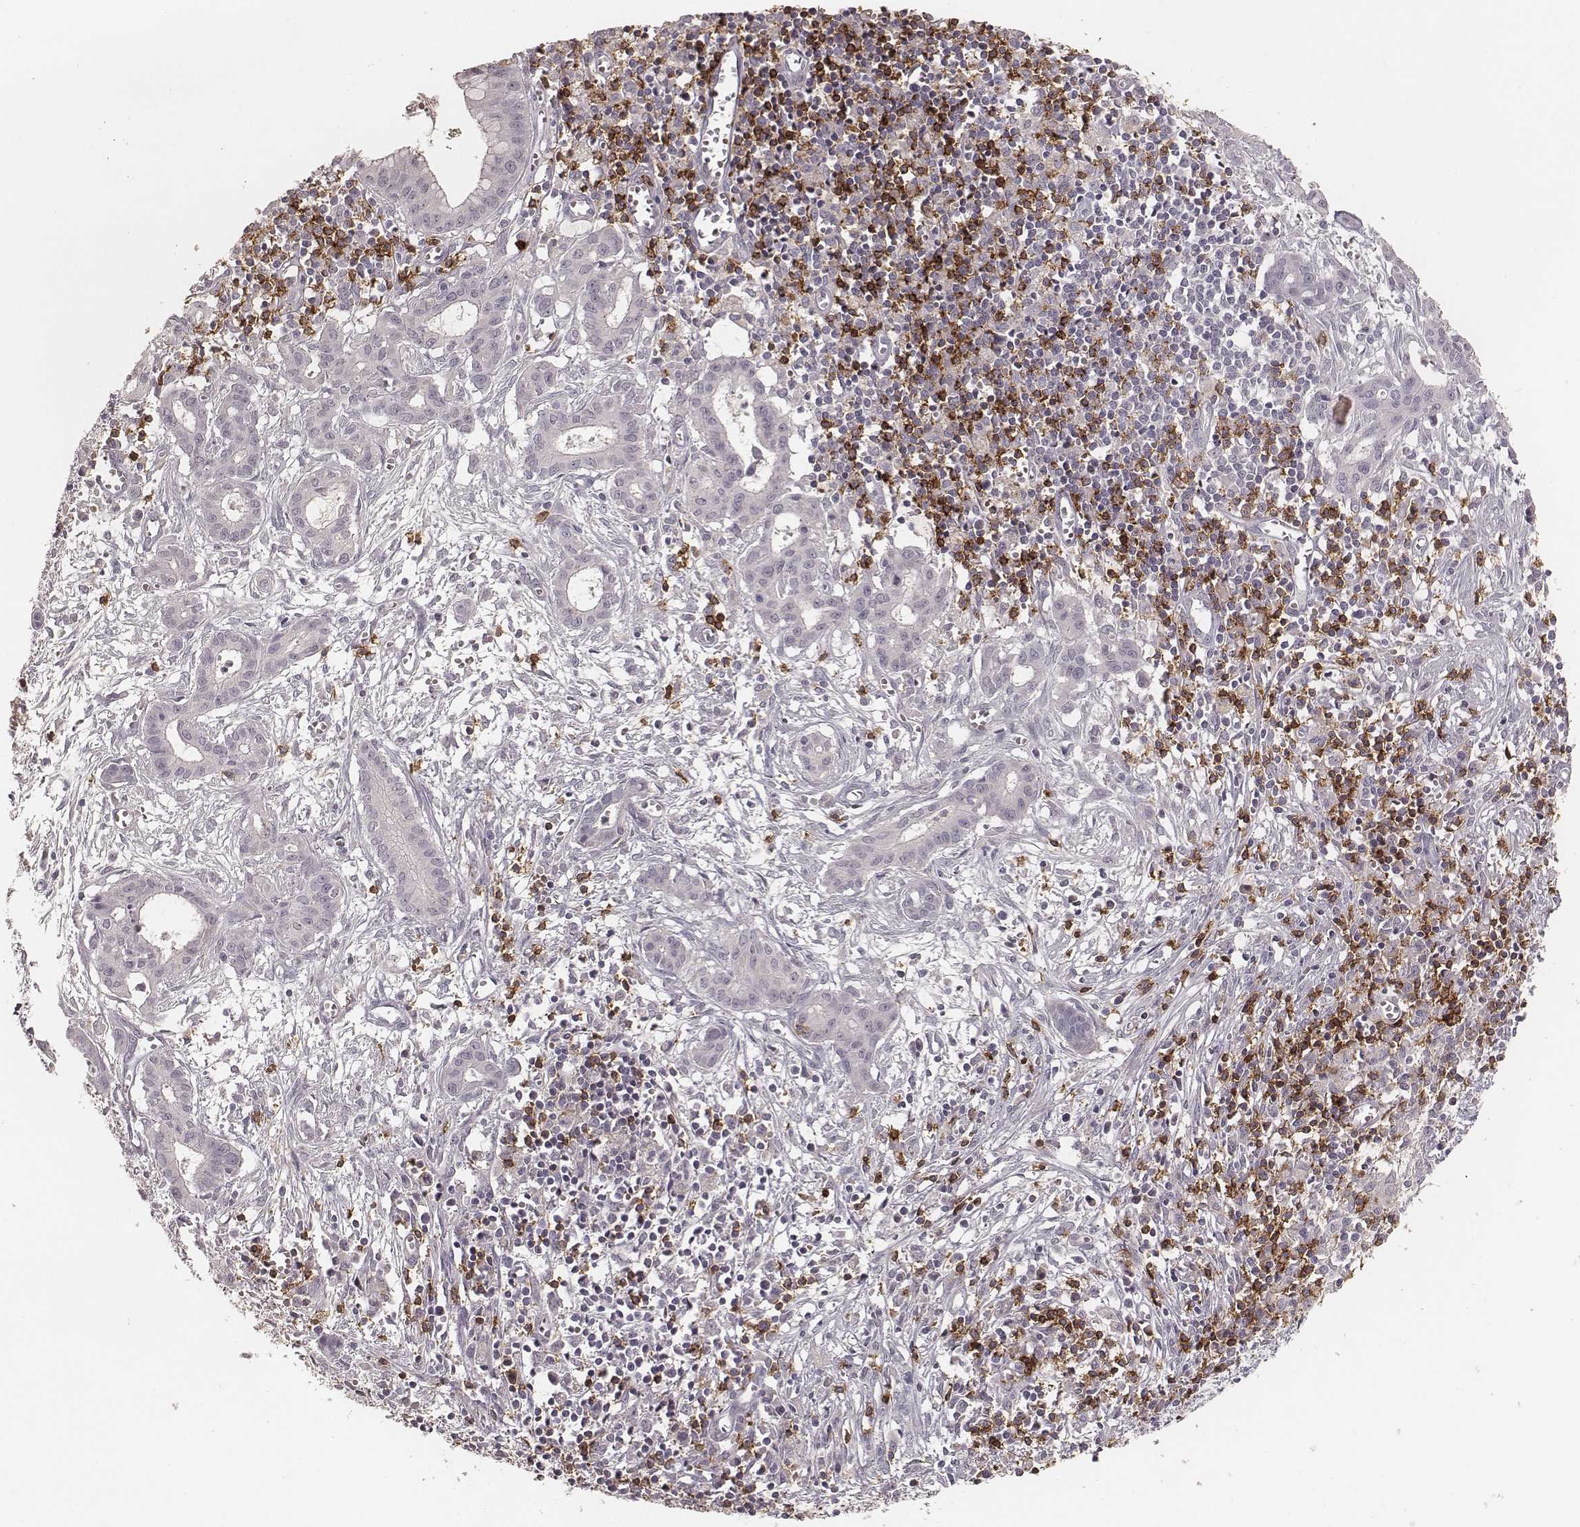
{"staining": {"intensity": "negative", "quantity": "none", "location": "none"}, "tissue": "pancreatic cancer", "cell_type": "Tumor cells", "image_type": "cancer", "snomed": [{"axis": "morphology", "description": "Adenocarcinoma, NOS"}, {"axis": "topography", "description": "Pancreas"}], "caption": "Pancreatic cancer stained for a protein using IHC displays no staining tumor cells.", "gene": "CD8A", "patient": {"sex": "male", "age": 48}}